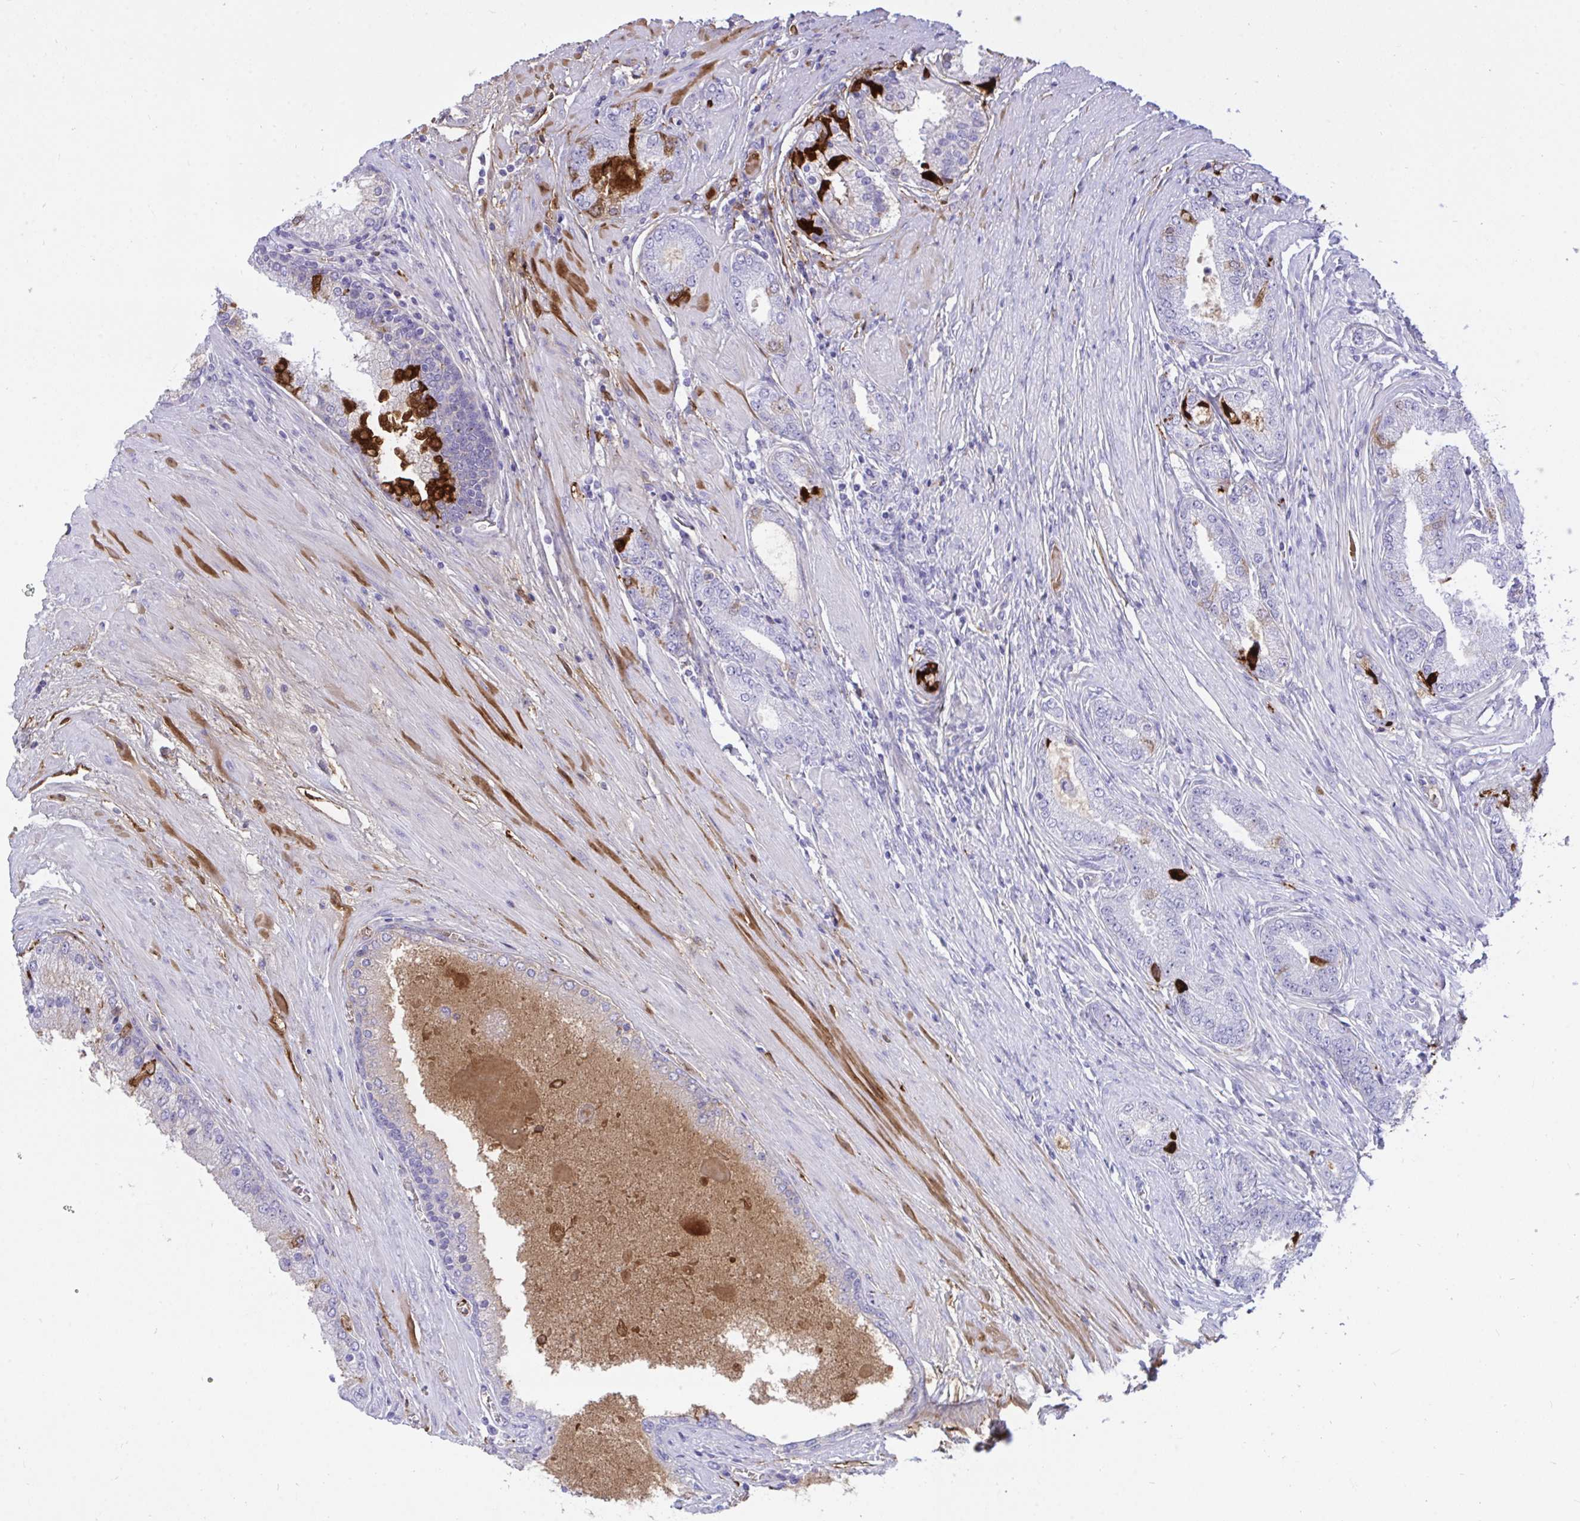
{"staining": {"intensity": "strong", "quantity": "<25%", "location": "cytoplasmic/membranous"}, "tissue": "prostate cancer", "cell_type": "Tumor cells", "image_type": "cancer", "snomed": [{"axis": "morphology", "description": "Adenocarcinoma, High grade"}, {"axis": "topography", "description": "Prostate"}], "caption": "Prostate high-grade adenocarcinoma was stained to show a protein in brown. There is medium levels of strong cytoplasmic/membranous positivity in about <25% of tumor cells. The staining was performed using DAB to visualize the protein expression in brown, while the nuclei were stained in blue with hematoxylin (Magnification: 20x).", "gene": "F2", "patient": {"sex": "male", "age": 67}}